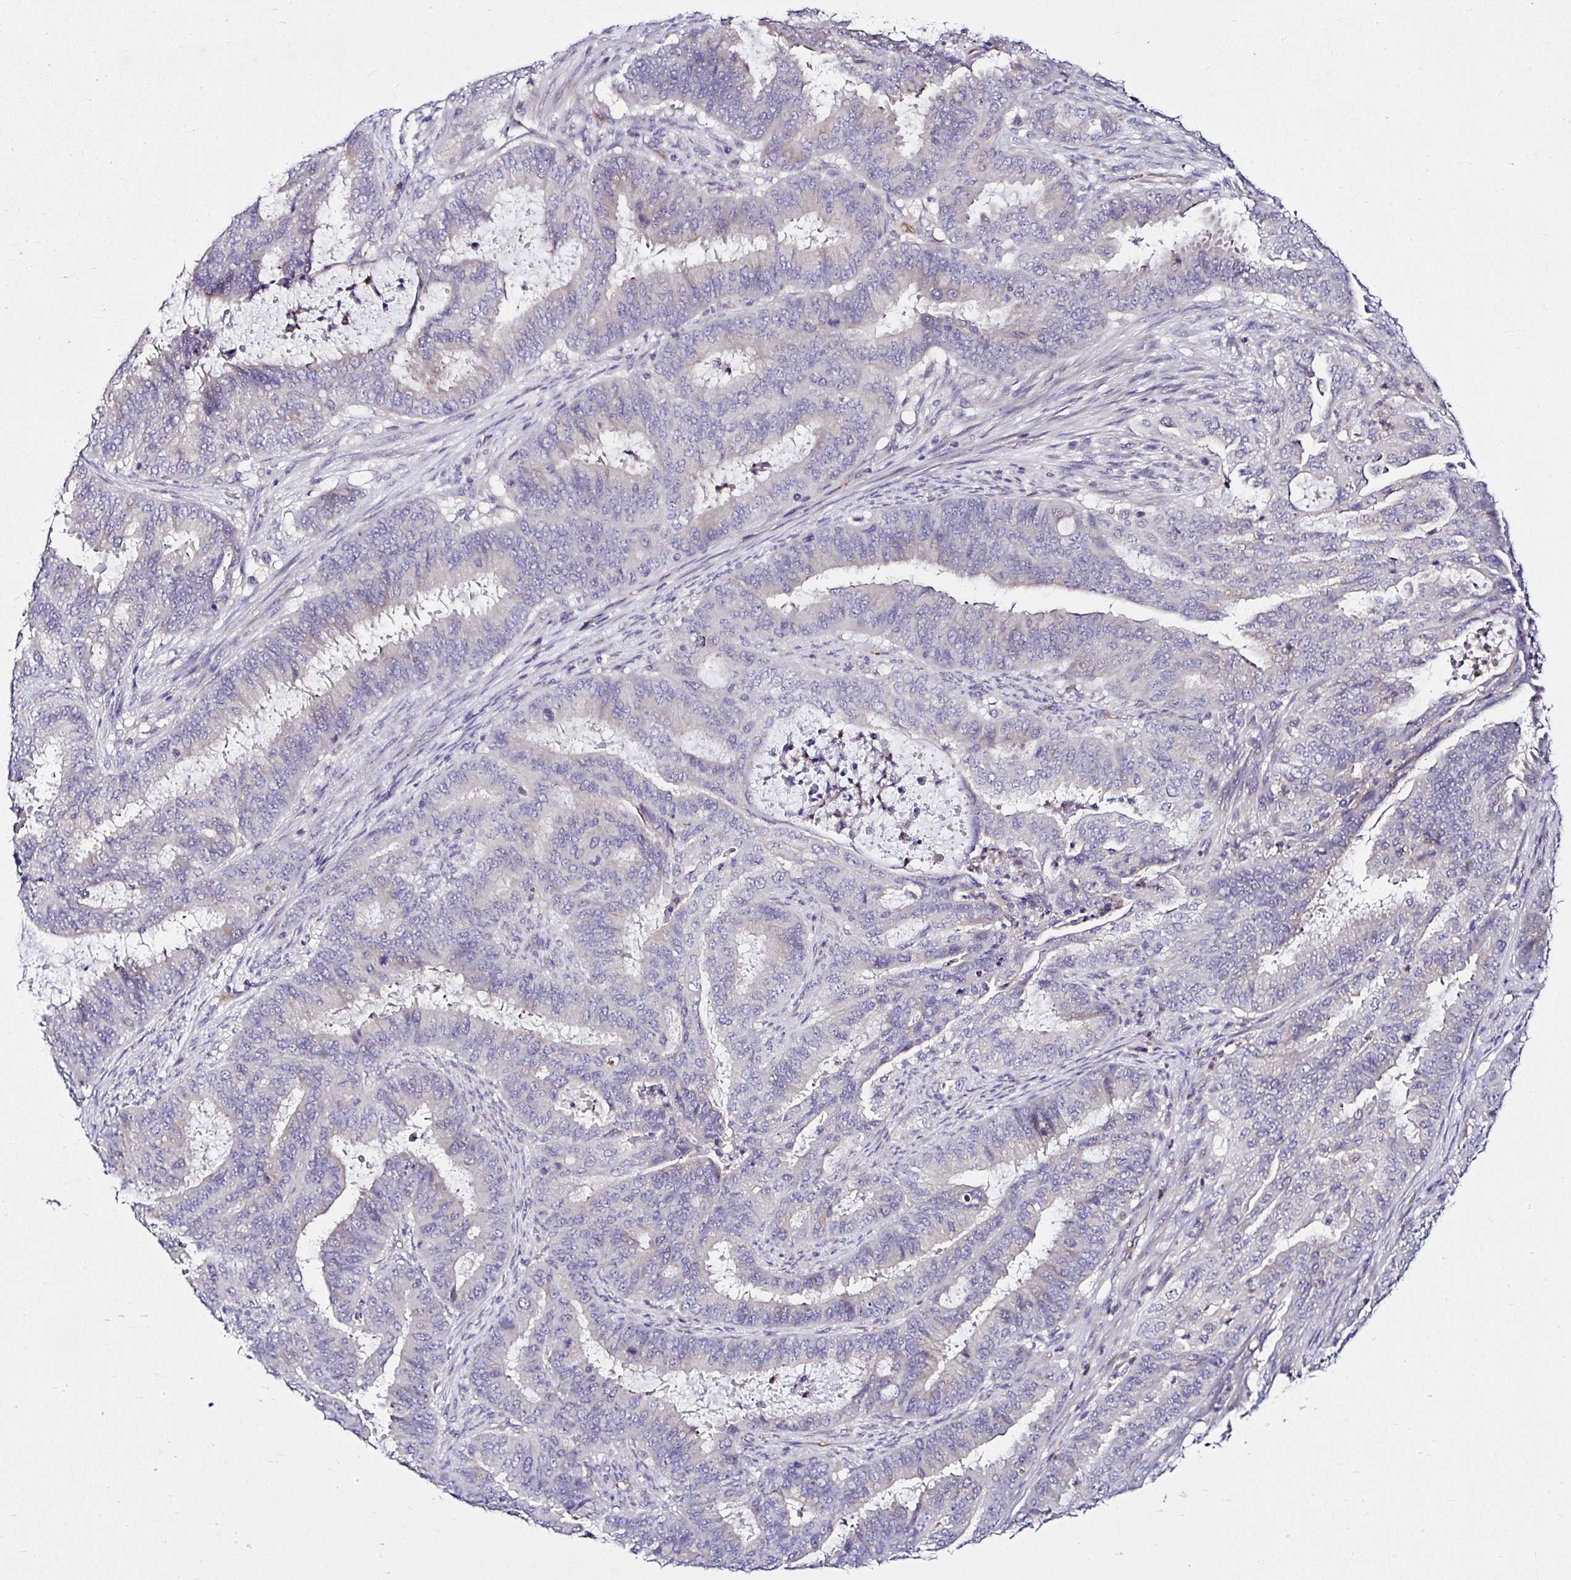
{"staining": {"intensity": "negative", "quantity": "none", "location": "none"}, "tissue": "endometrial cancer", "cell_type": "Tumor cells", "image_type": "cancer", "snomed": [{"axis": "morphology", "description": "Adenocarcinoma, NOS"}, {"axis": "topography", "description": "Endometrium"}], "caption": "IHC photomicrograph of endometrial cancer (adenocarcinoma) stained for a protein (brown), which reveals no positivity in tumor cells.", "gene": "DEPDC5", "patient": {"sex": "female", "age": 51}}